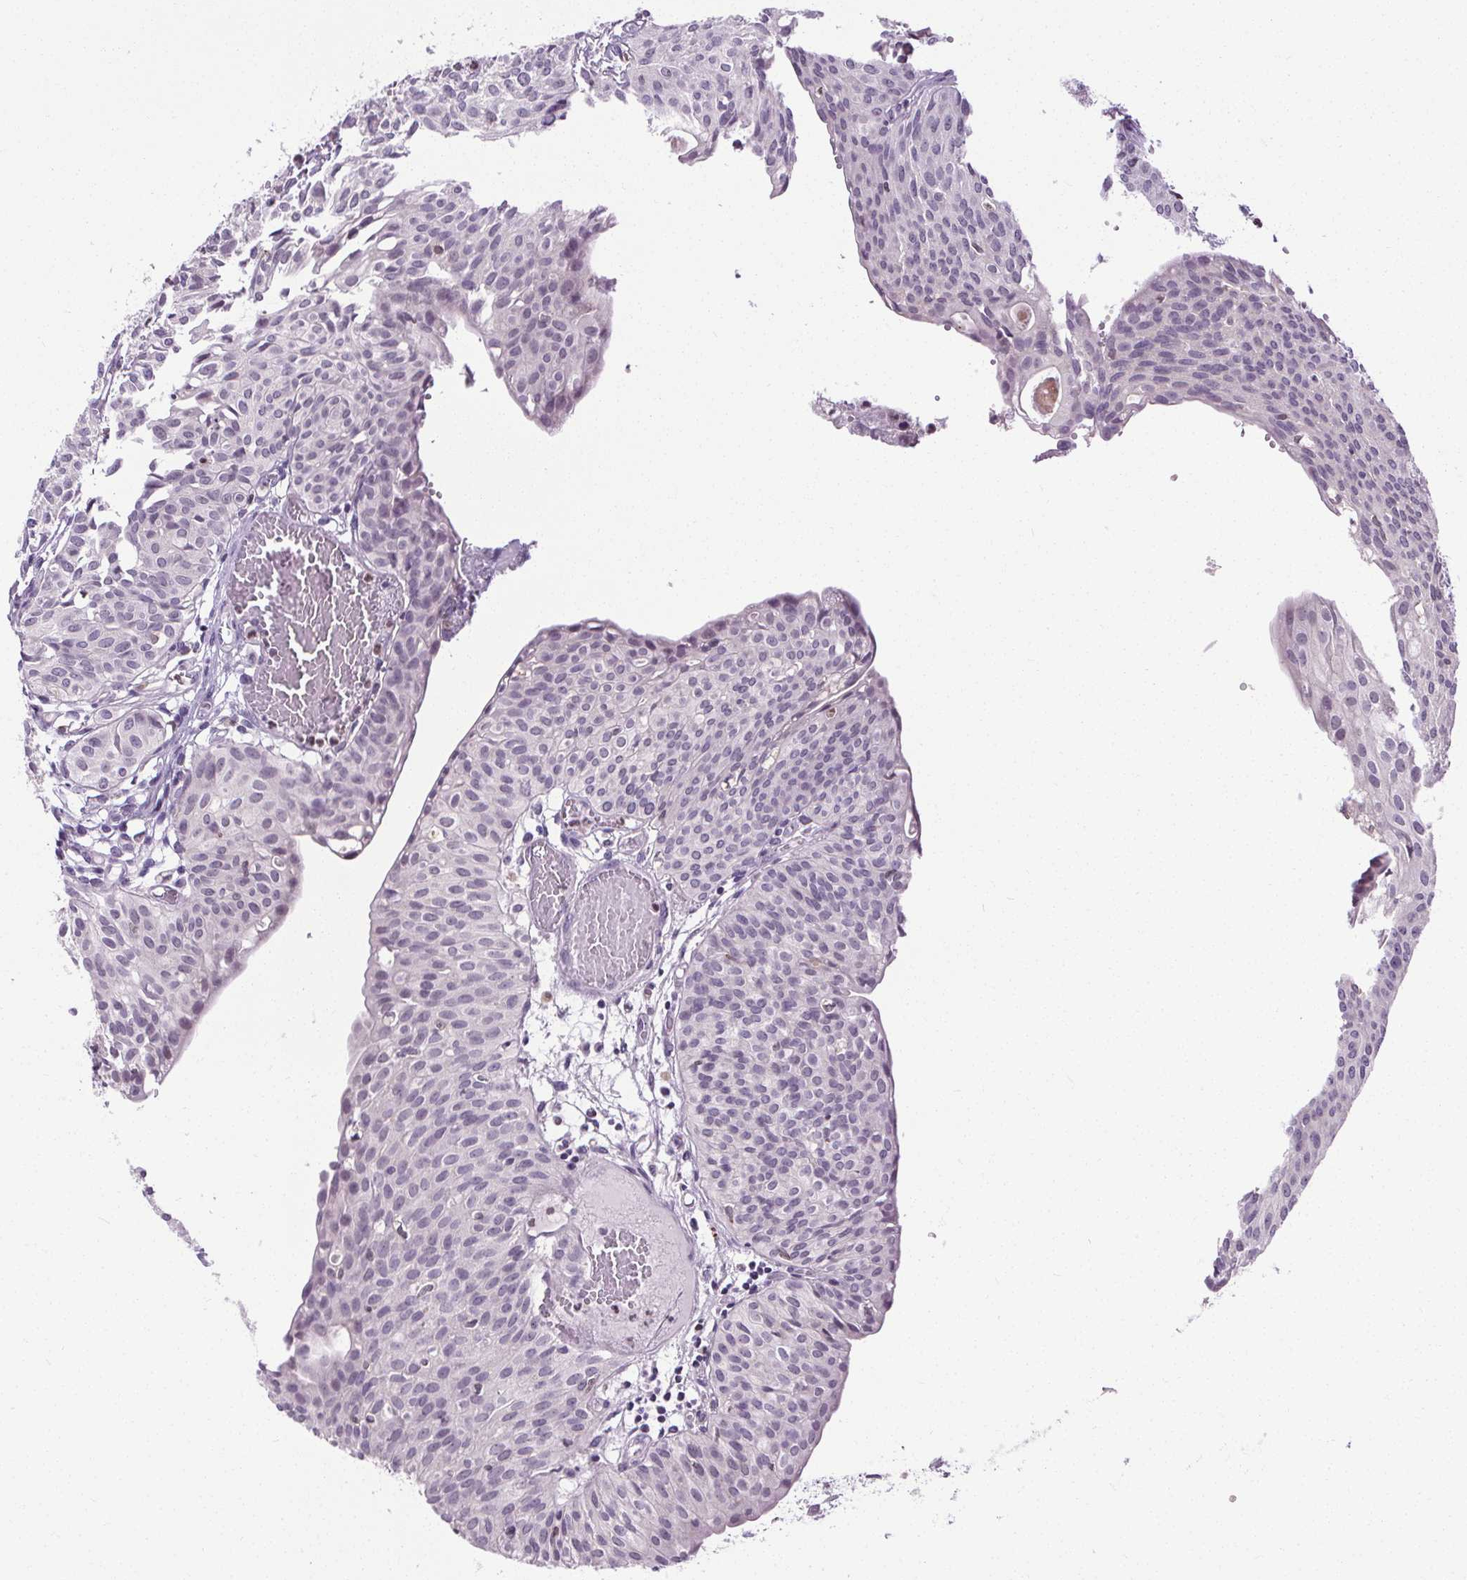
{"staining": {"intensity": "negative", "quantity": "none", "location": "none"}, "tissue": "urothelial cancer", "cell_type": "Tumor cells", "image_type": "cancer", "snomed": [{"axis": "morphology", "description": "Urothelial carcinoma, High grade"}, {"axis": "topography", "description": "Urinary bladder"}], "caption": "Immunohistochemistry (IHC) of high-grade urothelial carcinoma exhibits no positivity in tumor cells.", "gene": "TMEM240", "patient": {"sex": "male", "age": 57}}